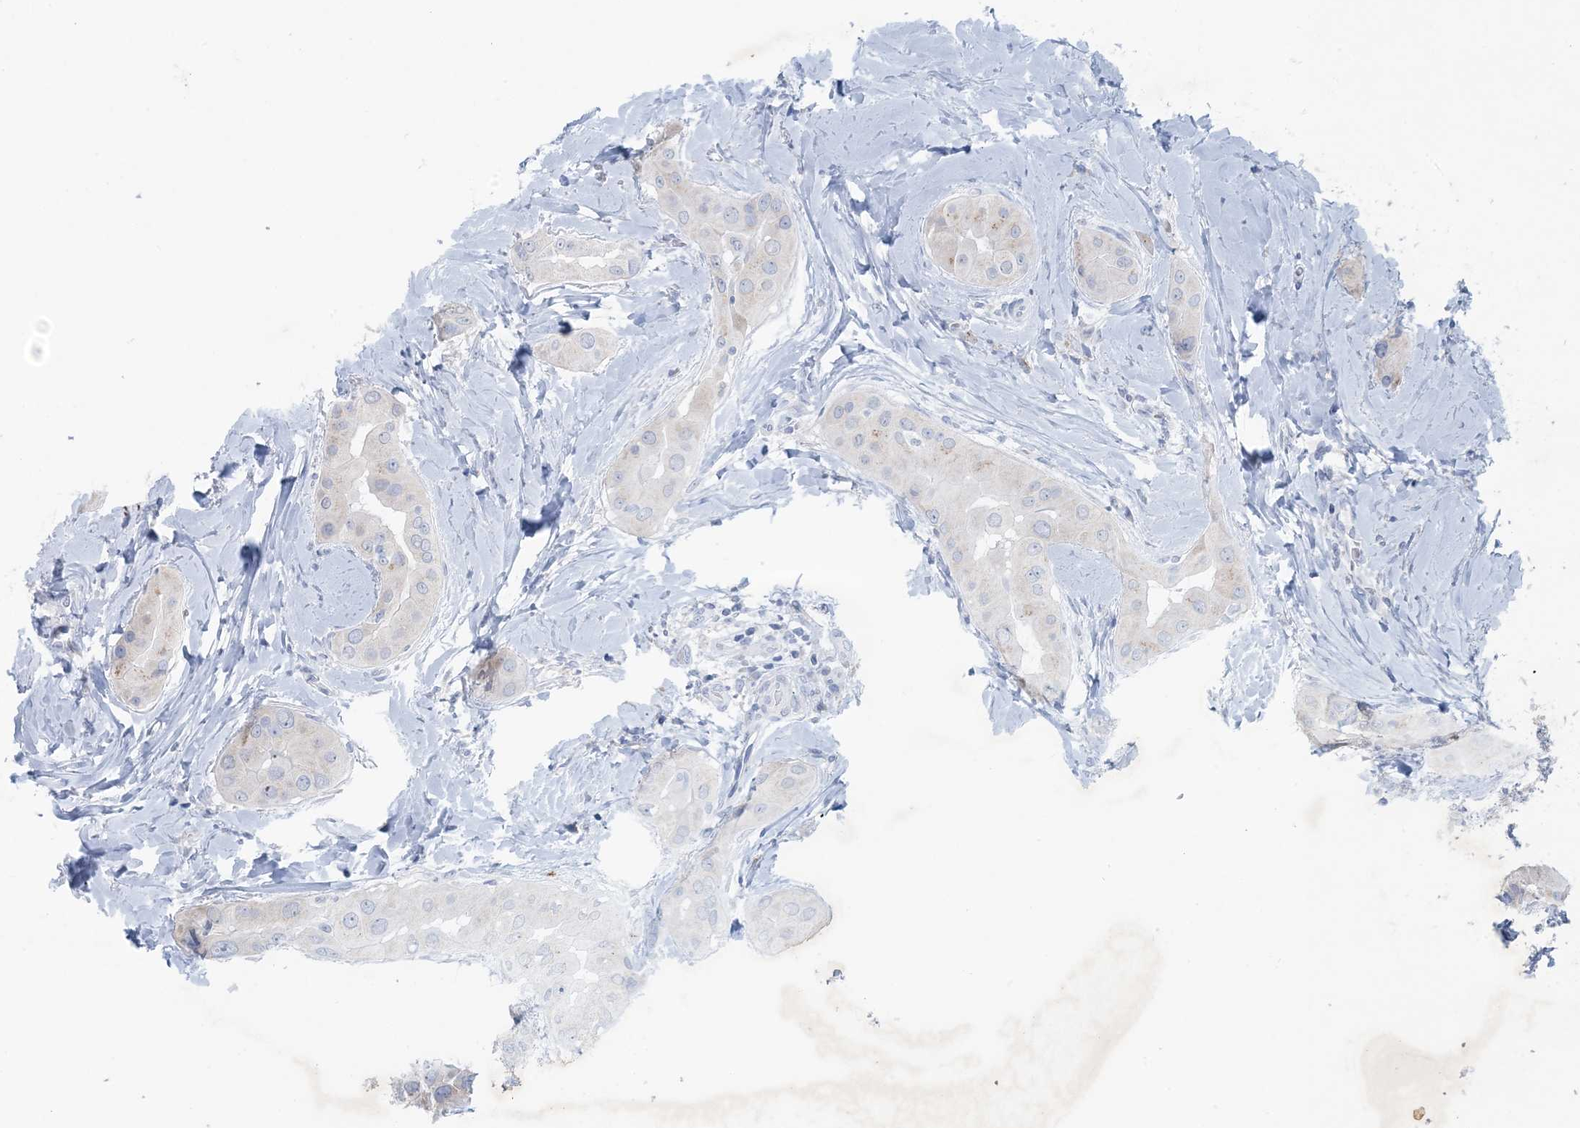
{"staining": {"intensity": "negative", "quantity": "none", "location": "none"}, "tissue": "thyroid cancer", "cell_type": "Tumor cells", "image_type": "cancer", "snomed": [{"axis": "morphology", "description": "Papillary adenocarcinoma, NOS"}, {"axis": "topography", "description": "Thyroid gland"}], "caption": "Immunohistochemistry (IHC) image of human thyroid cancer stained for a protein (brown), which exhibits no positivity in tumor cells.", "gene": "GABRG1", "patient": {"sex": "male", "age": 33}}